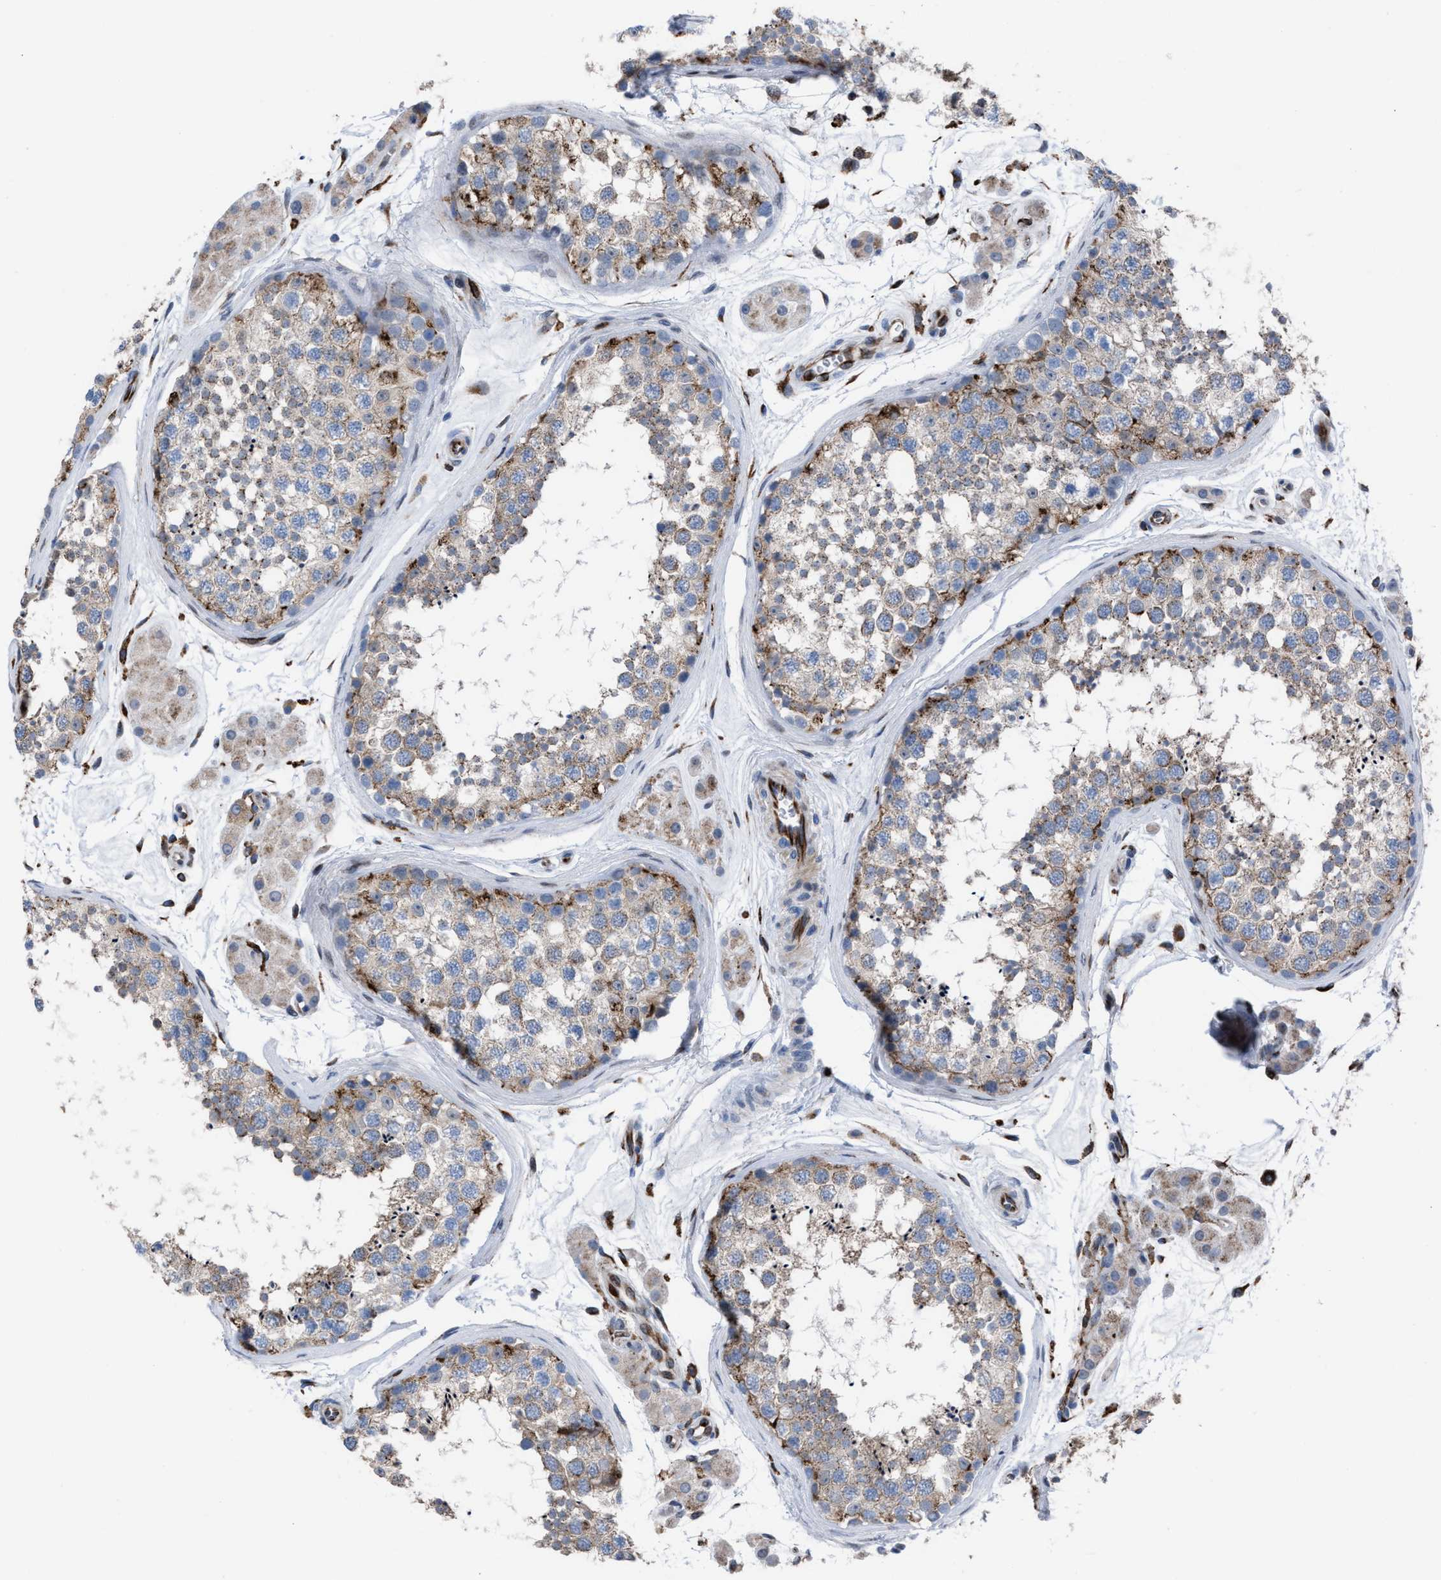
{"staining": {"intensity": "moderate", "quantity": "<25%", "location": "cytoplasmic/membranous"}, "tissue": "testis", "cell_type": "Cells in seminiferous ducts", "image_type": "normal", "snomed": [{"axis": "morphology", "description": "Normal tissue, NOS"}, {"axis": "topography", "description": "Testis"}], "caption": "Immunohistochemical staining of benign human testis reveals low levels of moderate cytoplasmic/membranous staining in approximately <25% of cells in seminiferous ducts.", "gene": "SLC47A1", "patient": {"sex": "male", "age": 56}}